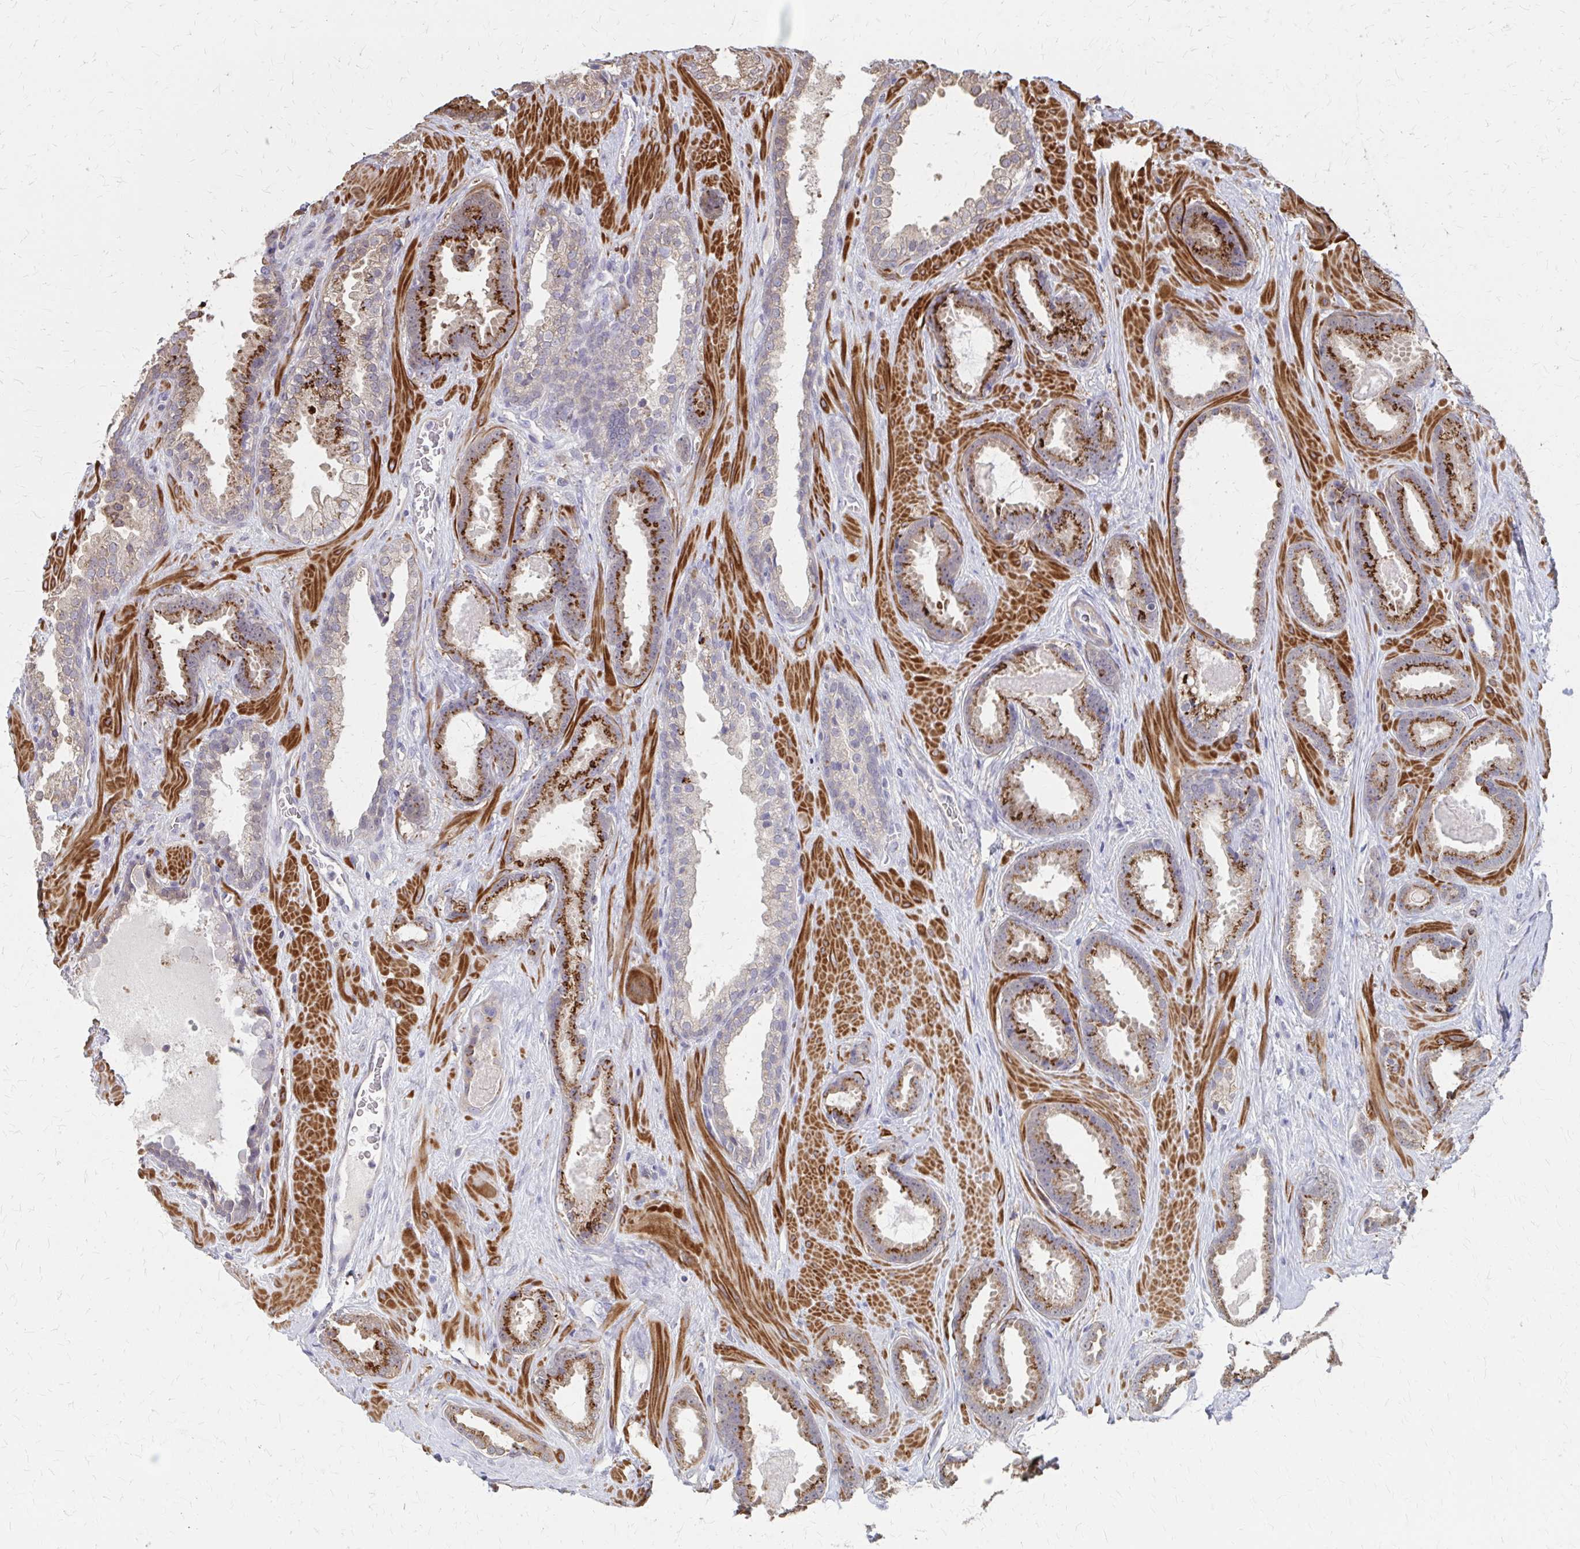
{"staining": {"intensity": "strong", "quantity": "25%-75%", "location": "cytoplasmic/membranous"}, "tissue": "prostate cancer", "cell_type": "Tumor cells", "image_type": "cancer", "snomed": [{"axis": "morphology", "description": "Adenocarcinoma, Low grade"}, {"axis": "topography", "description": "Prostate"}], "caption": "Prostate cancer (adenocarcinoma (low-grade)) stained with DAB immunohistochemistry (IHC) exhibits high levels of strong cytoplasmic/membranous staining in approximately 25%-75% of tumor cells.", "gene": "IFI44L", "patient": {"sex": "male", "age": 62}}